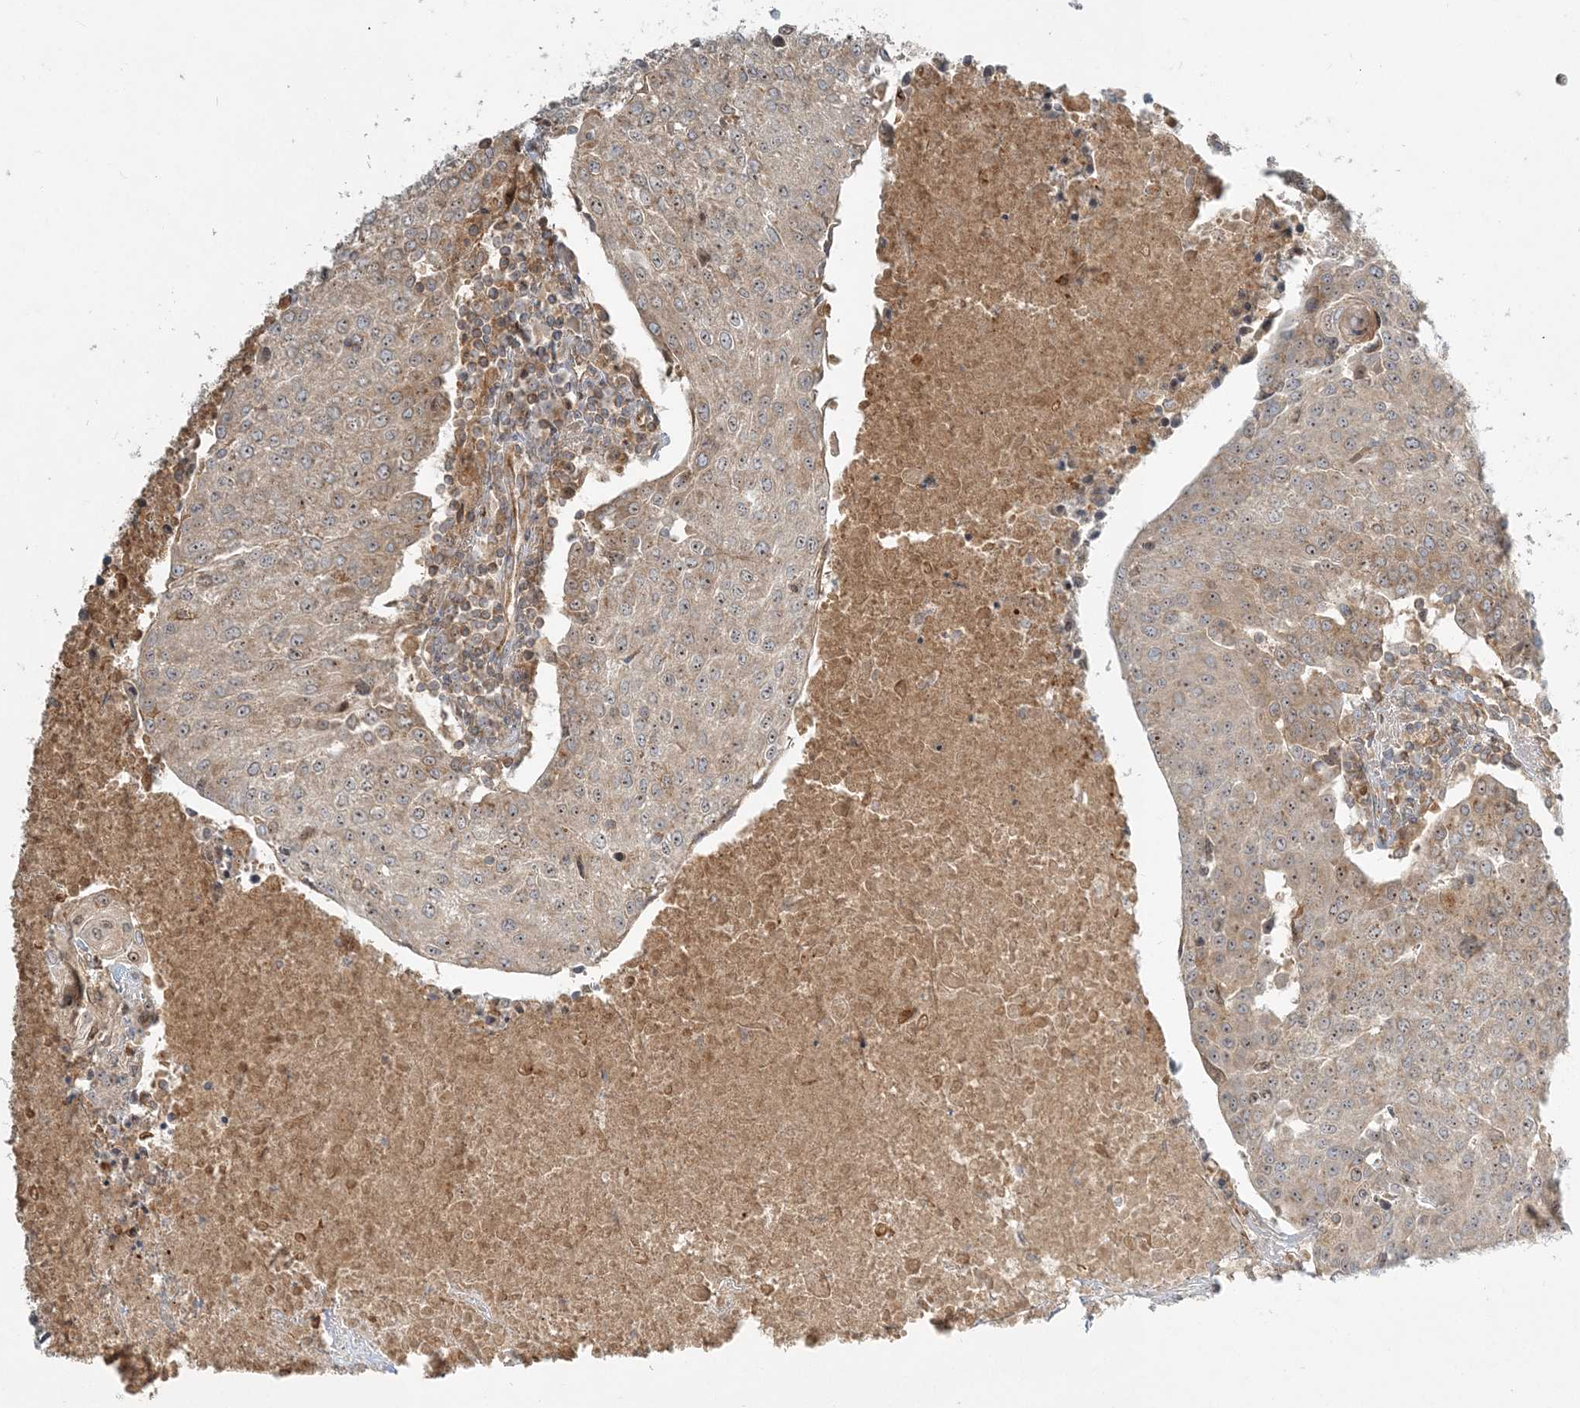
{"staining": {"intensity": "weak", "quantity": "25%-75%", "location": "cytoplasmic/membranous"}, "tissue": "urothelial cancer", "cell_type": "Tumor cells", "image_type": "cancer", "snomed": [{"axis": "morphology", "description": "Urothelial carcinoma, High grade"}, {"axis": "topography", "description": "Urinary bladder"}], "caption": "Urothelial cancer tissue reveals weak cytoplasmic/membranous staining in about 25%-75% of tumor cells, visualized by immunohistochemistry.", "gene": "AP1AR", "patient": {"sex": "female", "age": 85}}